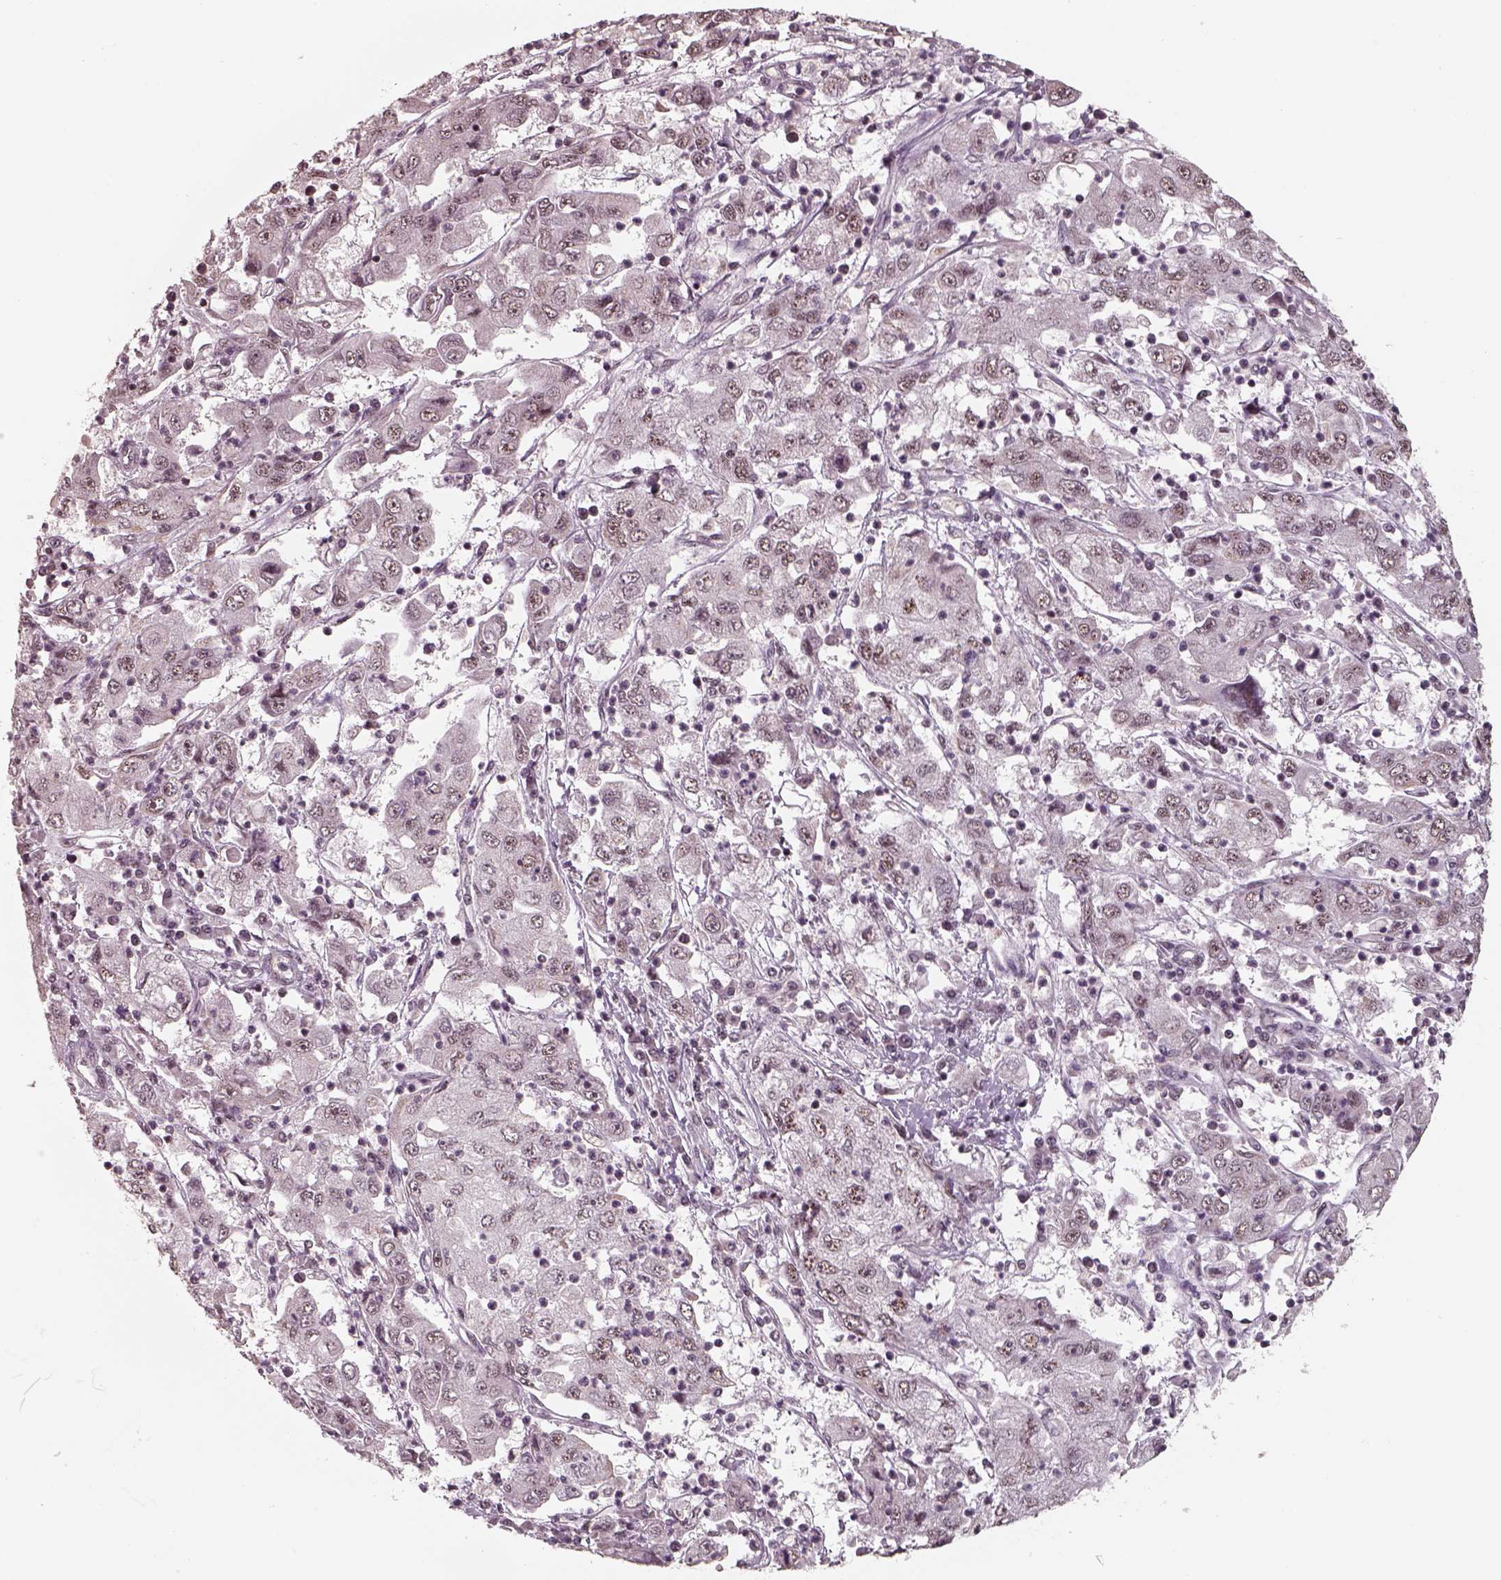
{"staining": {"intensity": "weak", "quantity": "25%-75%", "location": "nuclear"}, "tissue": "cervical cancer", "cell_type": "Tumor cells", "image_type": "cancer", "snomed": [{"axis": "morphology", "description": "Squamous cell carcinoma, NOS"}, {"axis": "topography", "description": "Cervix"}], "caption": "Brown immunohistochemical staining in human squamous cell carcinoma (cervical) shows weak nuclear expression in approximately 25%-75% of tumor cells.", "gene": "ATXN7L3", "patient": {"sex": "female", "age": 36}}